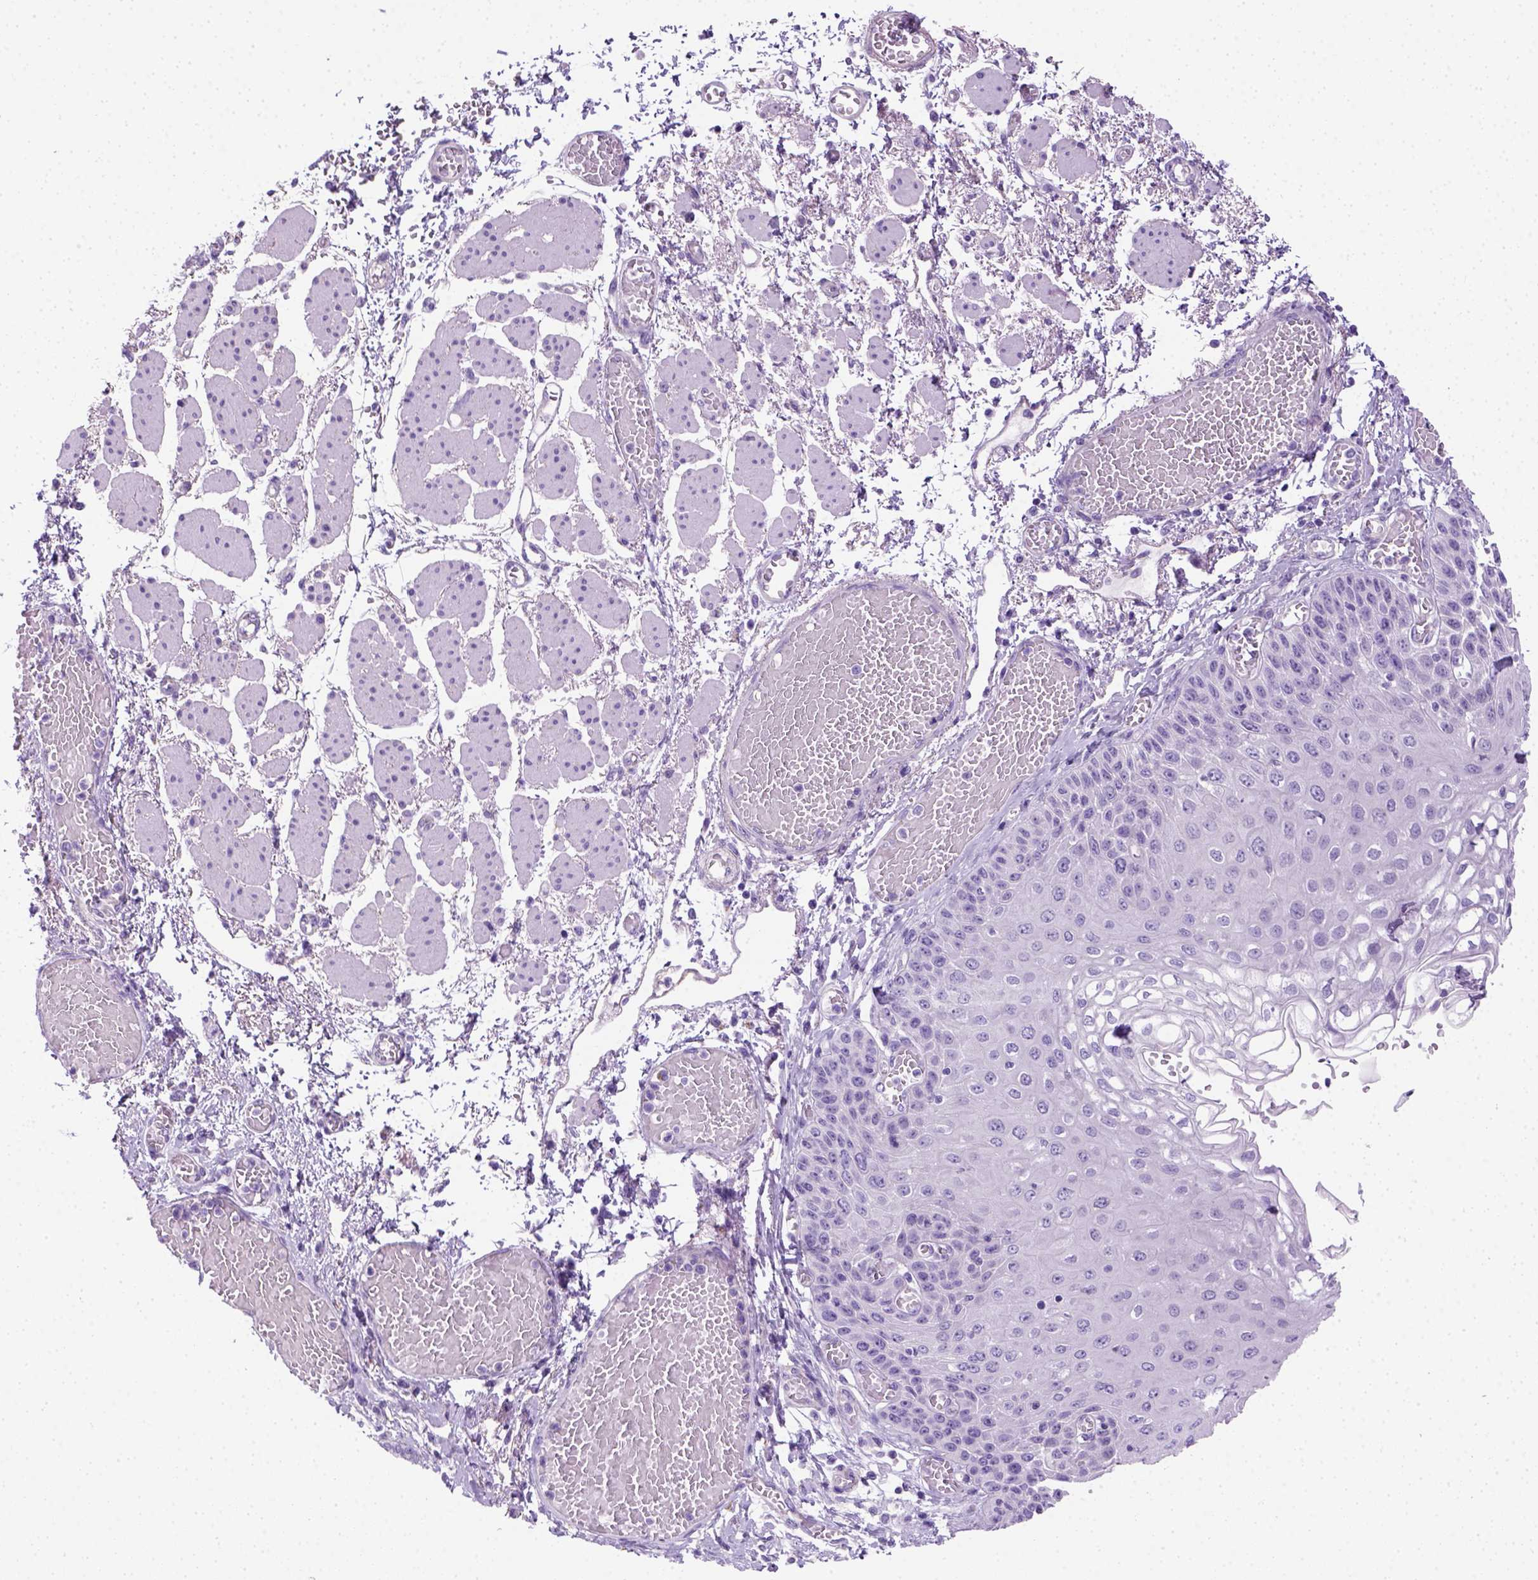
{"staining": {"intensity": "negative", "quantity": "none", "location": "none"}, "tissue": "esophagus", "cell_type": "Squamous epithelial cells", "image_type": "normal", "snomed": [{"axis": "morphology", "description": "Normal tissue, NOS"}, {"axis": "morphology", "description": "Adenocarcinoma, NOS"}, {"axis": "topography", "description": "Esophagus"}], "caption": "This is an immunohistochemistry (IHC) image of benign esophagus. There is no staining in squamous epithelial cells.", "gene": "KRT71", "patient": {"sex": "male", "age": 81}}